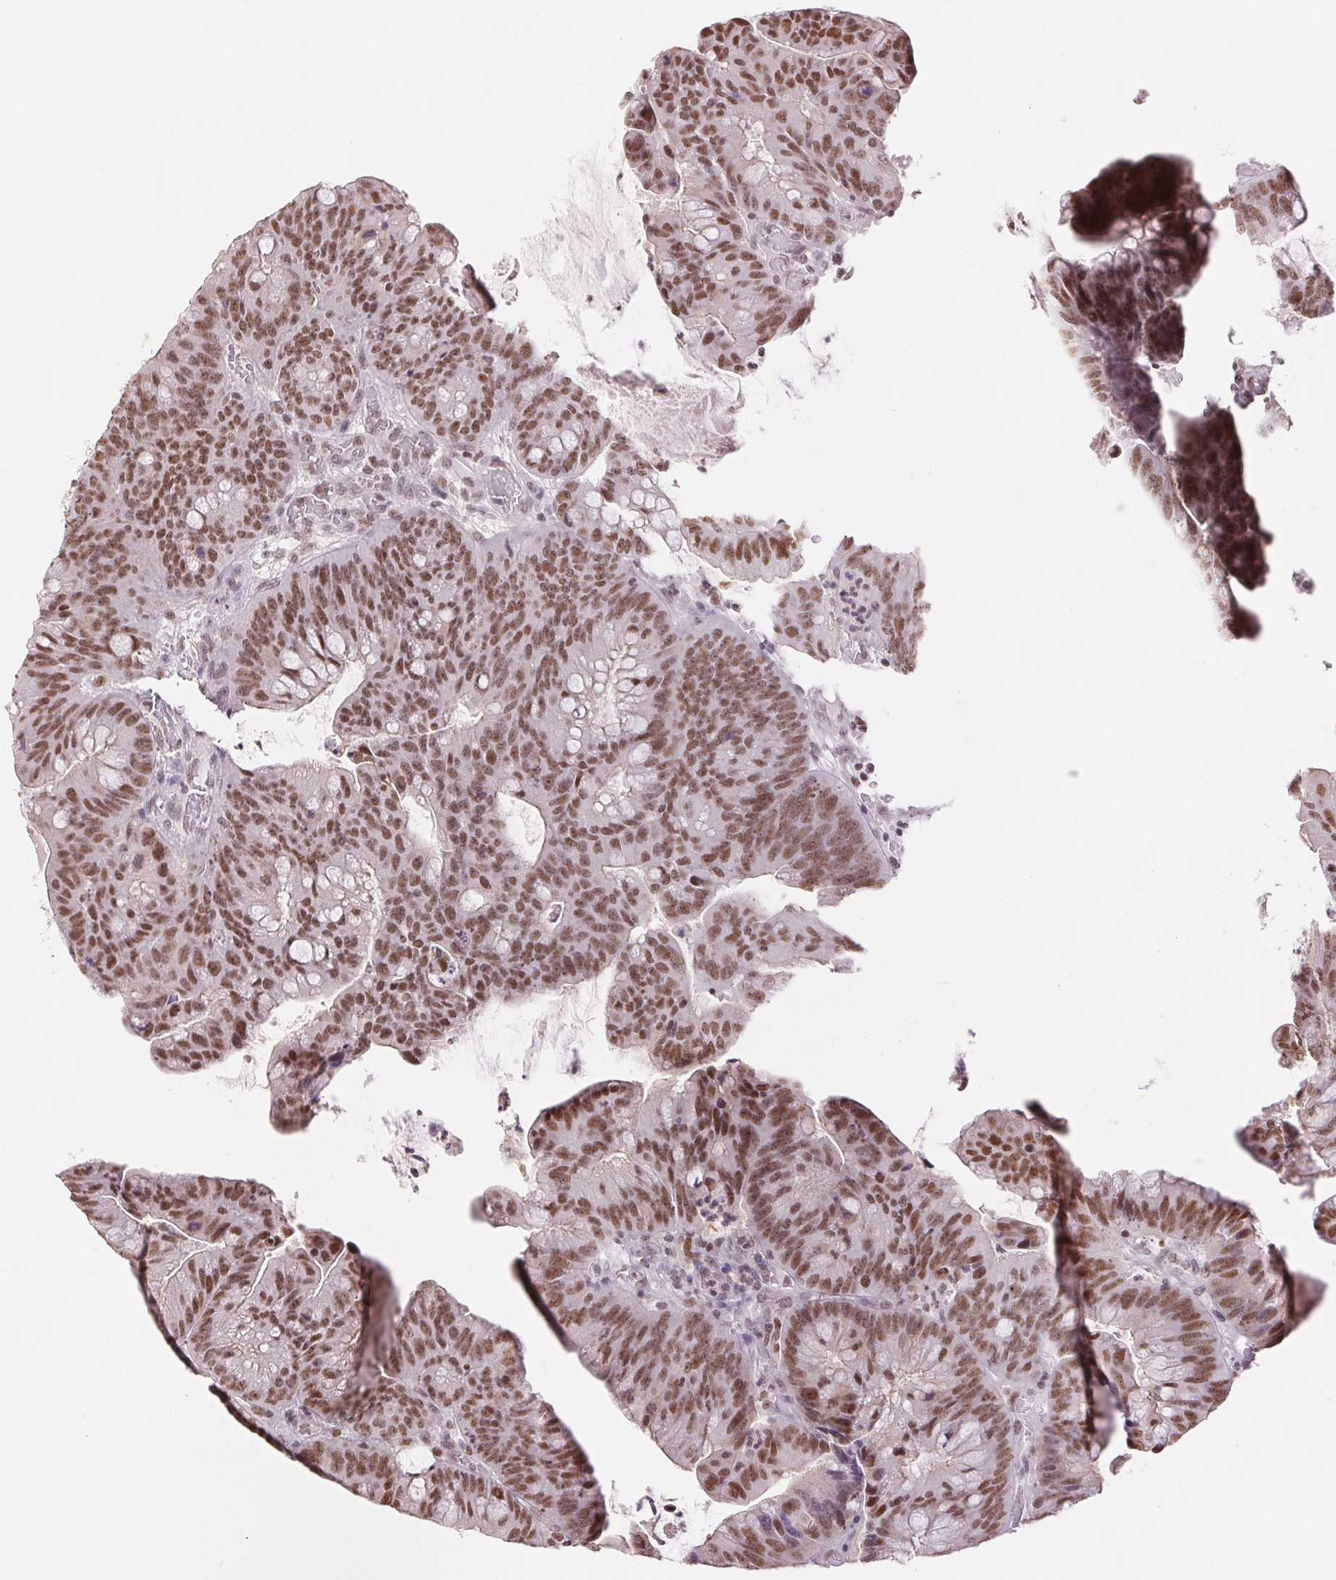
{"staining": {"intensity": "moderate", "quantity": ">75%", "location": "nuclear"}, "tissue": "colorectal cancer", "cell_type": "Tumor cells", "image_type": "cancer", "snomed": [{"axis": "morphology", "description": "Adenocarcinoma, NOS"}, {"axis": "topography", "description": "Colon"}], "caption": "Colorectal adenocarcinoma stained with DAB (3,3'-diaminobenzidine) immunohistochemistry shows medium levels of moderate nuclear positivity in about >75% of tumor cells.", "gene": "RPRD1B", "patient": {"sex": "male", "age": 62}}